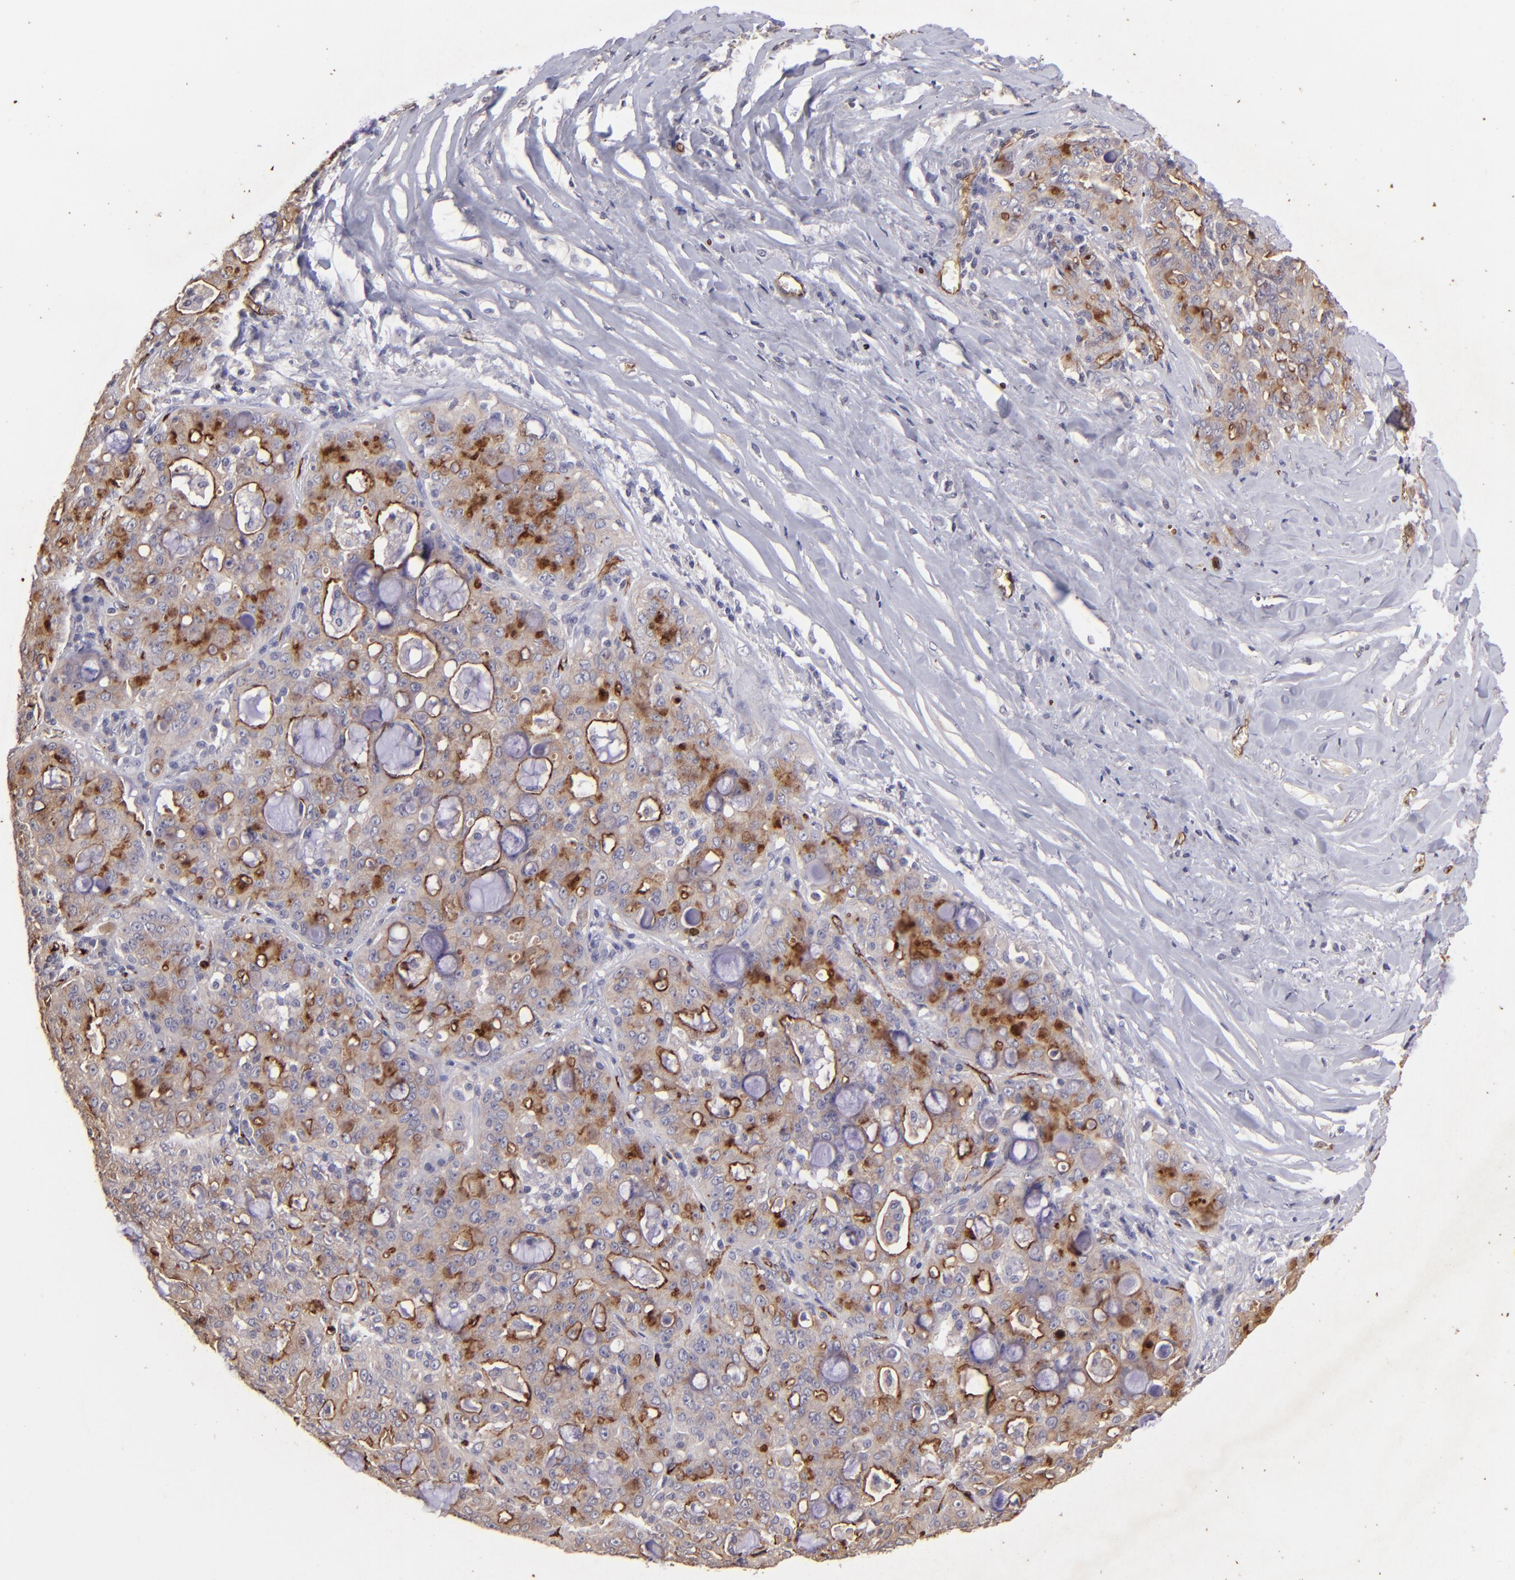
{"staining": {"intensity": "moderate", "quantity": ">75%", "location": "cytoplasmic/membranous"}, "tissue": "lung cancer", "cell_type": "Tumor cells", "image_type": "cancer", "snomed": [{"axis": "morphology", "description": "Adenocarcinoma, NOS"}, {"axis": "topography", "description": "Lung"}], "caption": "Immunohistochemical staining of adenocarcinoma (lung) displays medium levels of moderate cytoplasmic/membranous protein expression in about >75% of tumor cells.", "gene": "DYSF", "patient": {"sex": "female", "age": 44}}